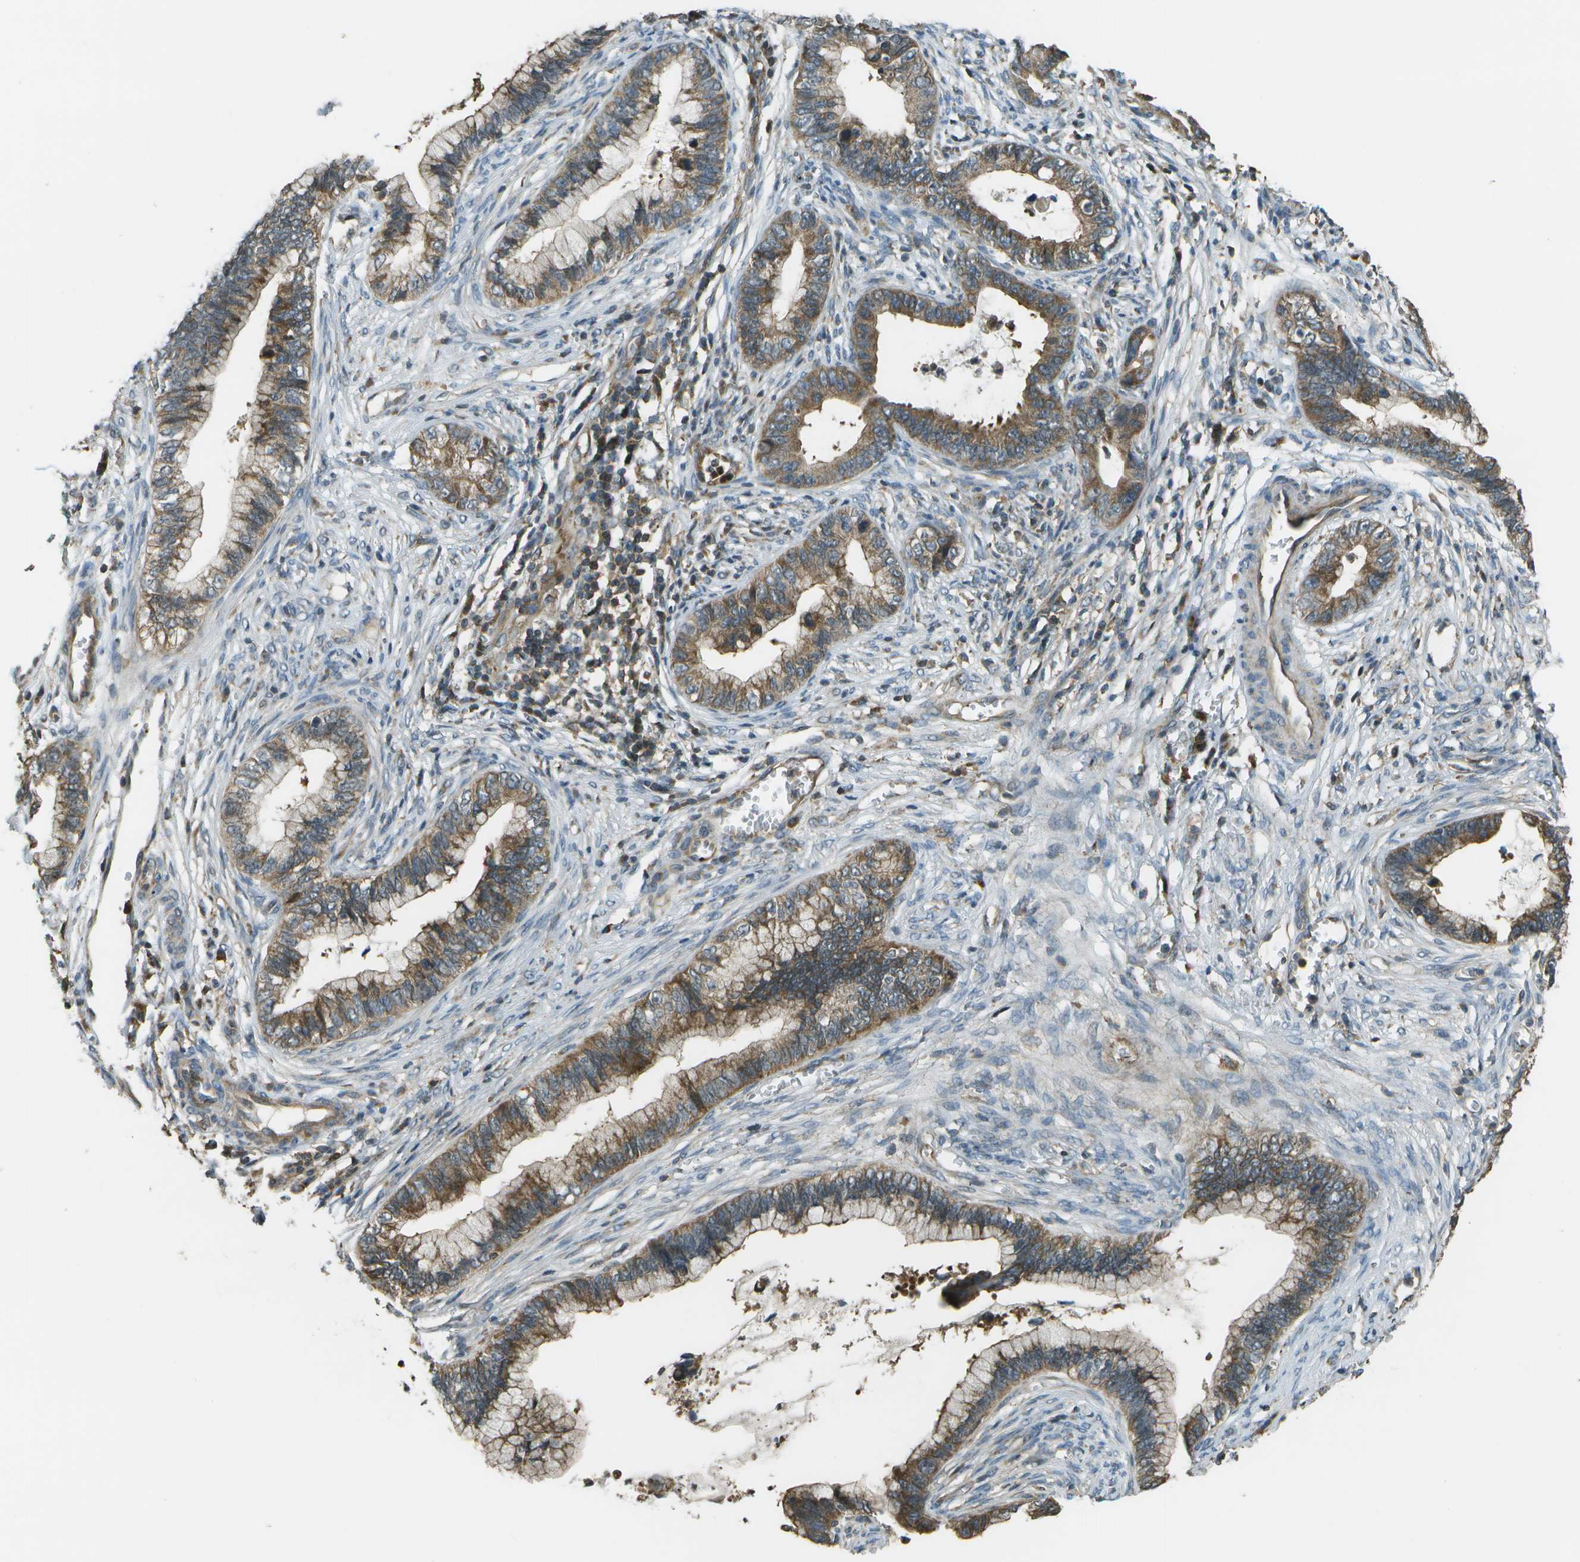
{"staining": {"intensity": "moderate", "quantity": ">75%", "location": "cytoplasmic/membranous"}, "tissue": "cervical cancer", "cell_type": "Tumor cells", "image_type": "cancer", "snomed": [{"axis": "morphology", "description": "Adenocarcinoma, NOS"}, {"axis": "topography", "description": "Cervix"}], "caption": "Immunohistochemistry (IHC) photomicrograph of neoplastic tissue: cervical cancer (adenocarcinoma) stained using immunohistochemistry exhibits medium levels of moderate protein expression localized specifically in the cytoplasmic/membranous of tumor cells, appearing as a cytoplasmic/membranous brown color.", "gene": "PLPBP", "patient": {"sex": "female", "age": 44}}